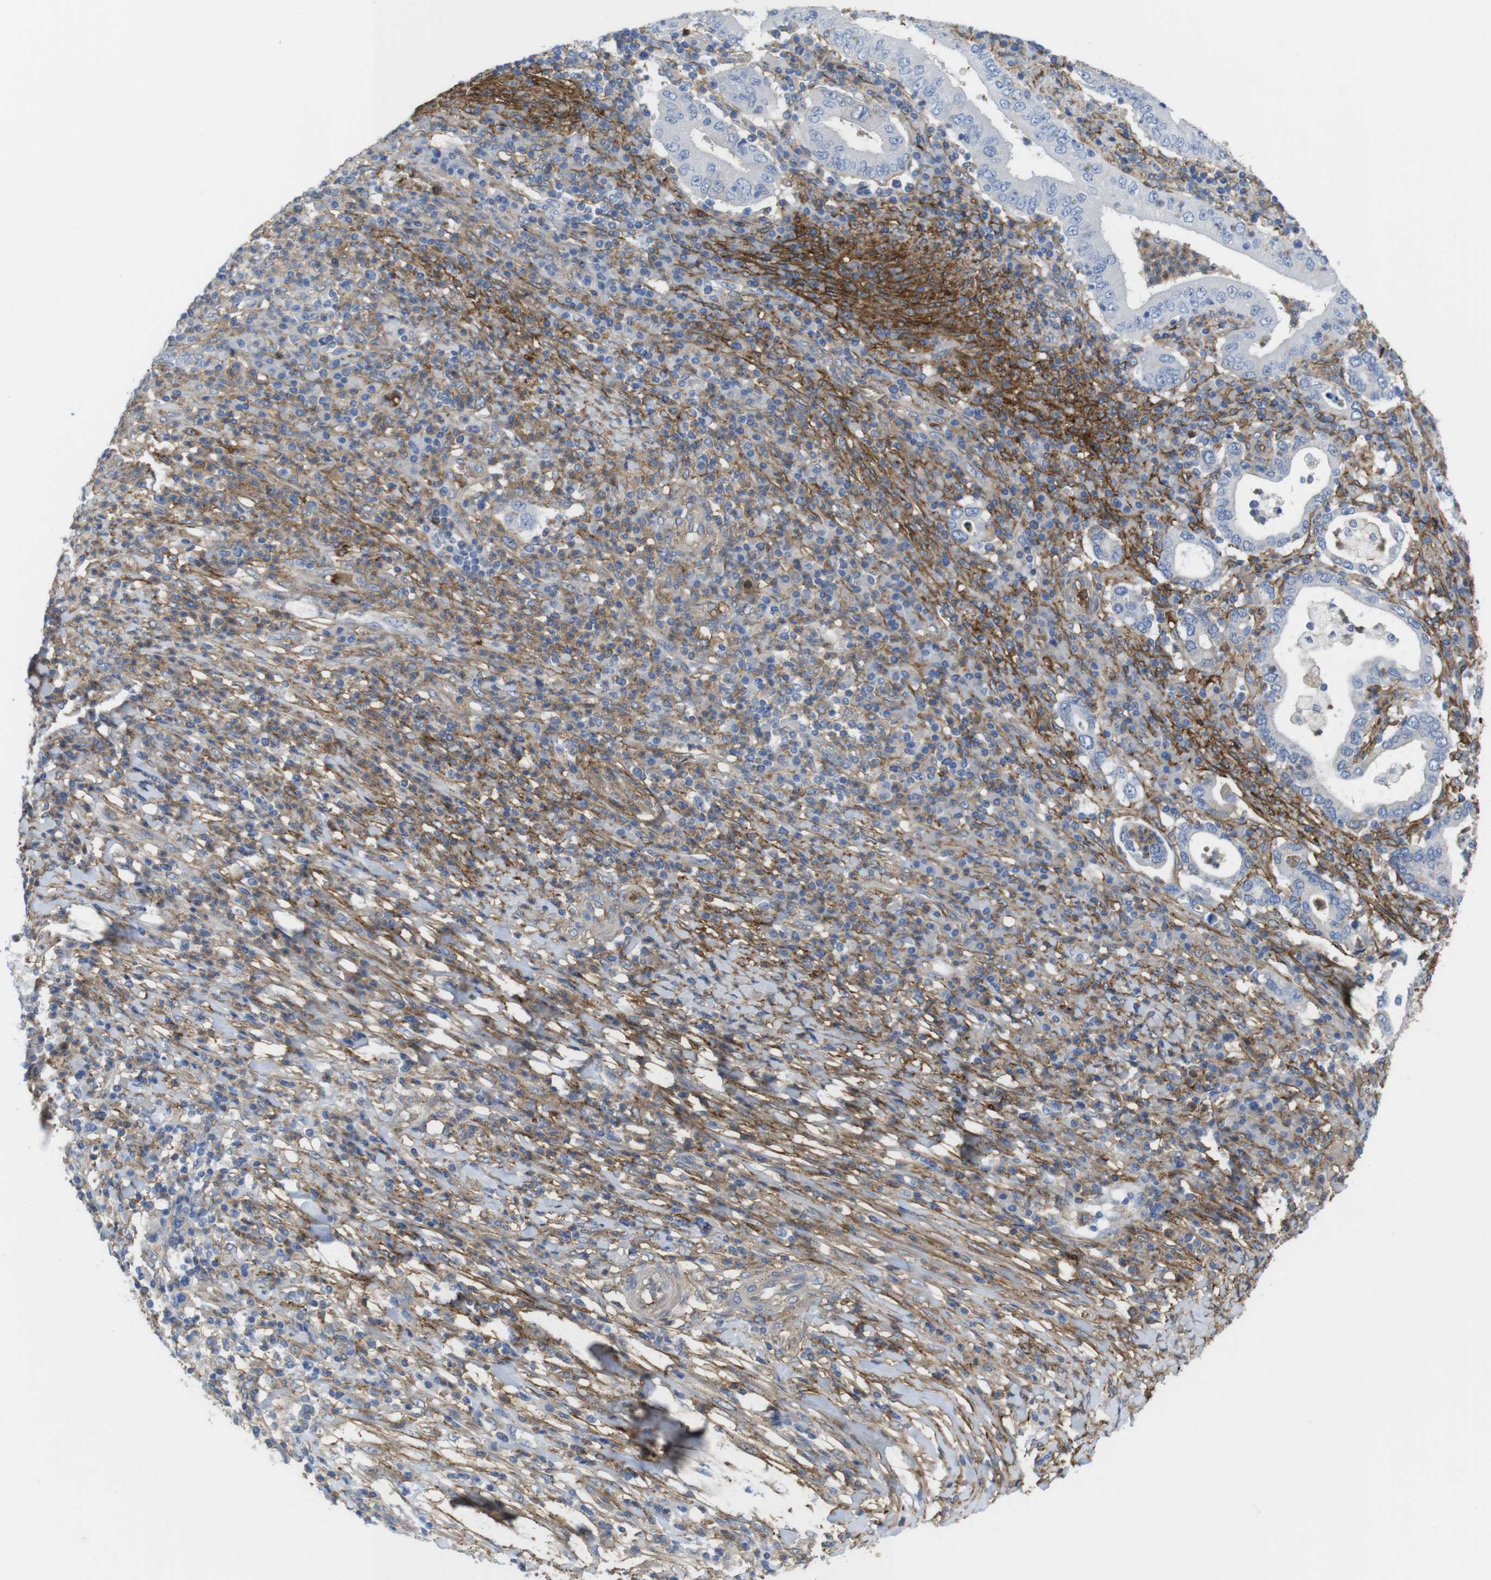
{"staining": {"intensity": "negative", "quantity": "none", "location": "none"}, "tissue": "stomach cancer", "cell_type": "Tumor cells", "image_type": "cancer", "snomed": [{"axis": "morphology", "description": "Normal tissue, NOS"}, {"axis": "morphology", "description": "Adenocarcinoma, NOS"}, {"axis": "topography", "description": "Esophagus"}, {"axis": "topography", "description": "Stomach, upper"}, {"axis": "topography", "description": "Peripheral nerve tissue"}], "caption": "This is a micrograph of immunohistochemistry (IHC) staining of stomach cancer (adenocarcinoma), which shows no positivity in tumor cells. (DAB (3,3'-diaminobenzidine) immunohistochemistry visualized using brightfield microscopy, high magnification).", "gene": "CYBRD1", "patient": {"sex": "male", "age": 62}}